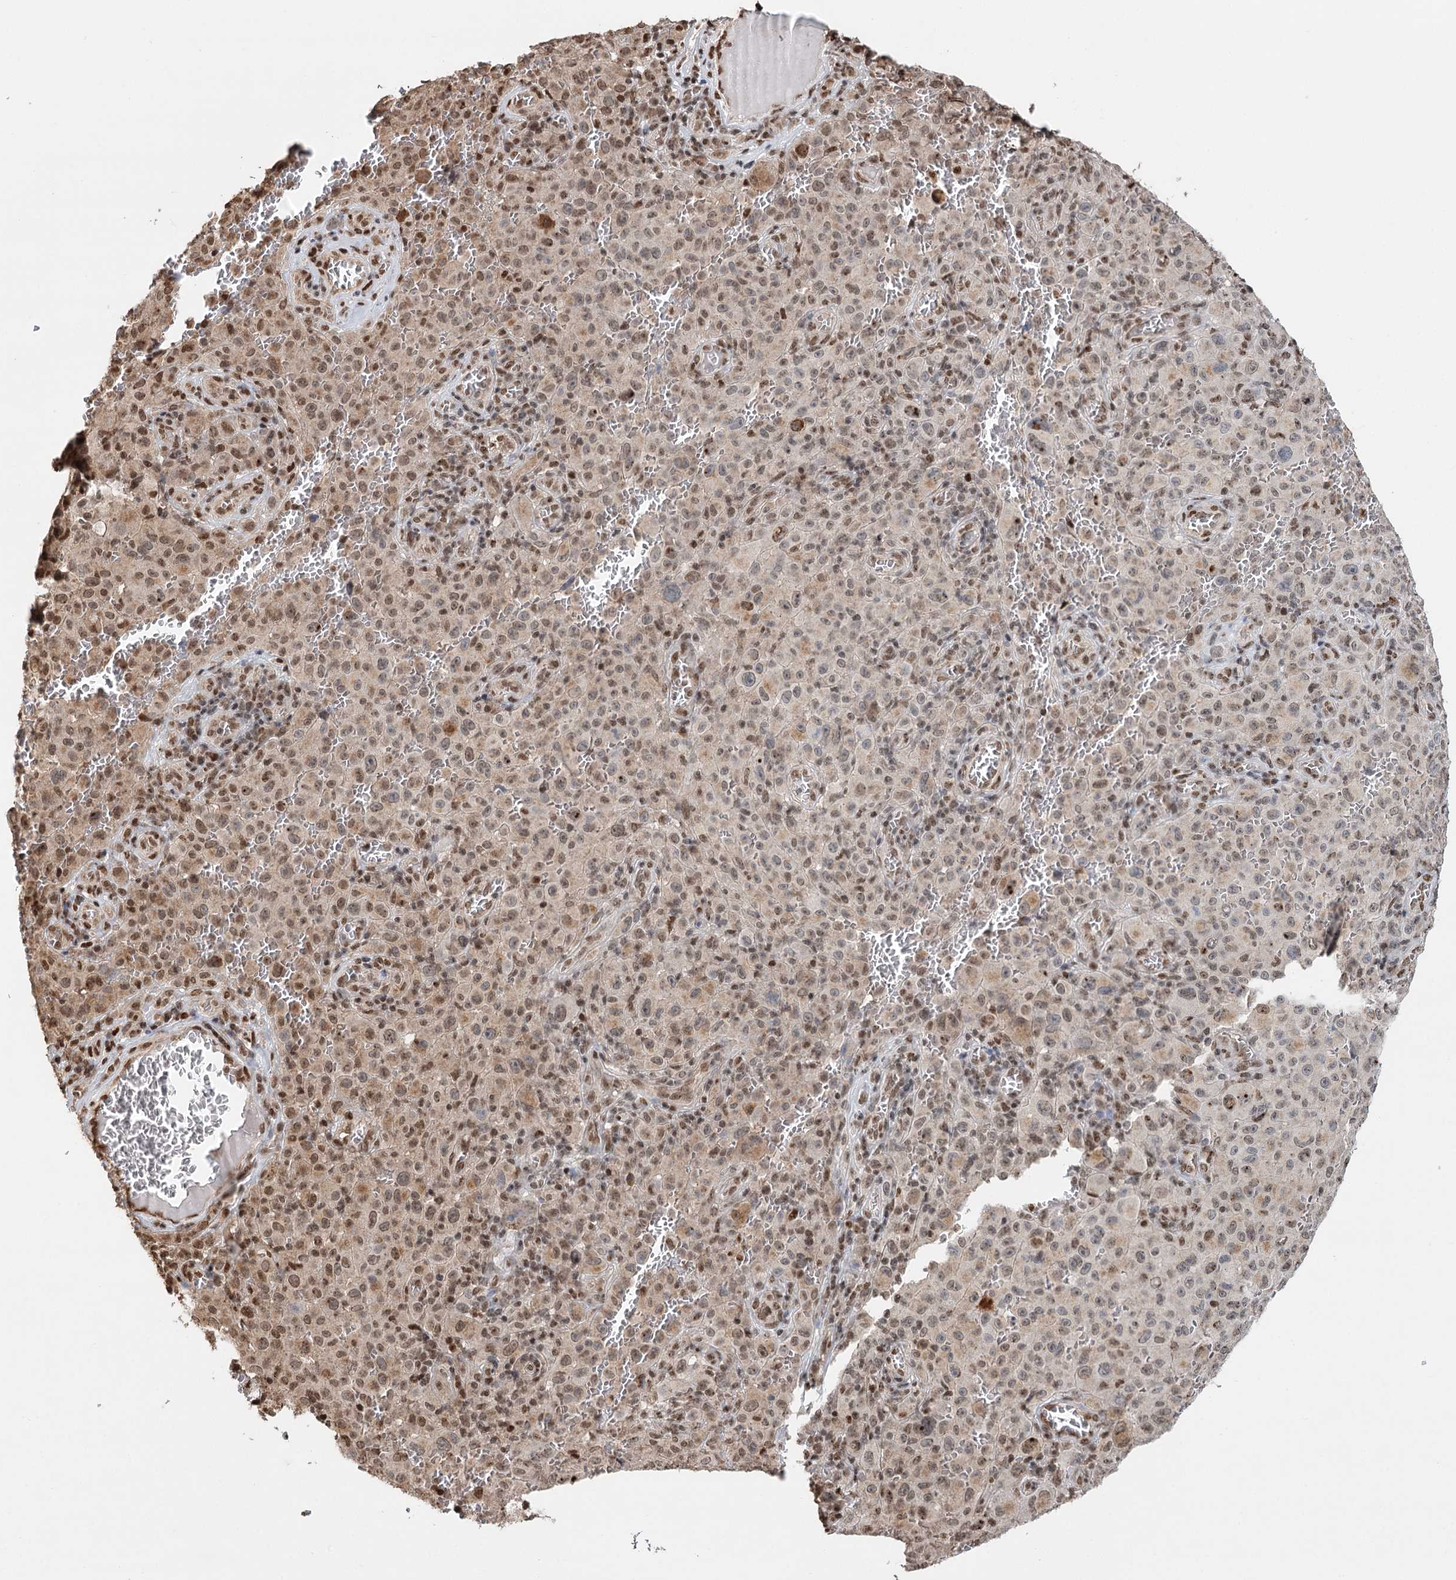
{"staining": {"intensity": "moderate", "quantity": ">75%", "location": "nuclear"}, "tissue": "melanoma", "cell_type": "Tumor cells", "image_type": "cancer", "snomed": [{"axis": "morphology", "description": "Malignant melanoma, NOS"}, {"axis": "topography", "description": "Skin"}], "caption": "Immunohistochemistry (IHC) histopathology image of neoplastic tissue: human malignant melanoma stained using IHC displays medium levels of moderate protein expression localized specifically in the nuclear of tumor cells, appearing as a nuclear brown color.", "gene": "RPS27A", "patient": {"sex": "female", "age": 82}}